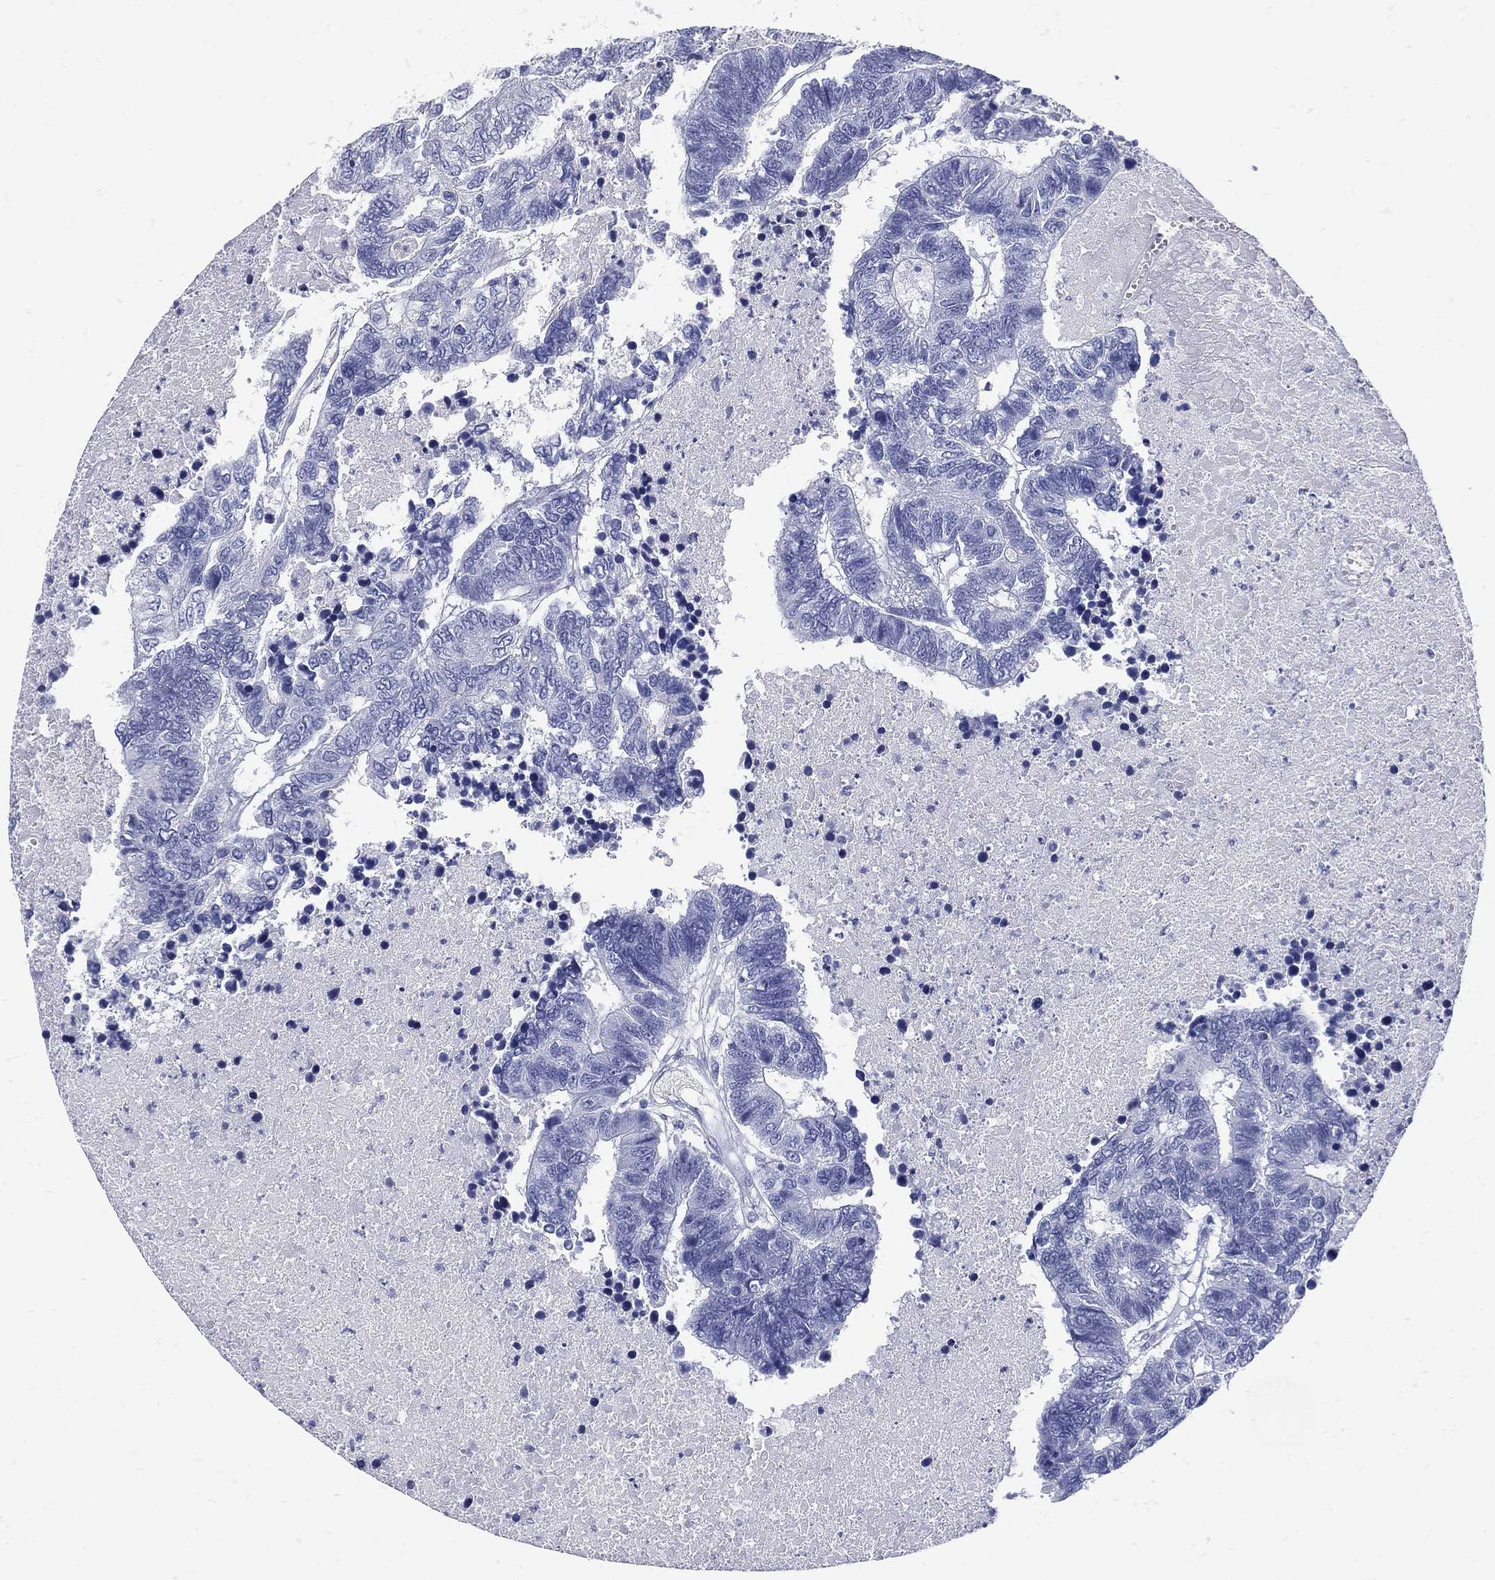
{"staining": {"intensity": "negative", "quantity": "none", "location": "none"}, "tissue": "colorectal cancer", "cell_type": "Tumor cells", "image_type": "cancer", "snomed": [{"axis": "morphology", "description": "Adenocarcinoma, NOS"}, {"axis": "topography", "description": "Colon"}], "caption": "IHC image of neoplastic tissue: colorectal cancer (adenocarcinoma) stained with DAB demonstrates no significant protein expression in tumor cells.", "gene": "ETNPPL", "patient": {"sex": "female", "age": 48}}